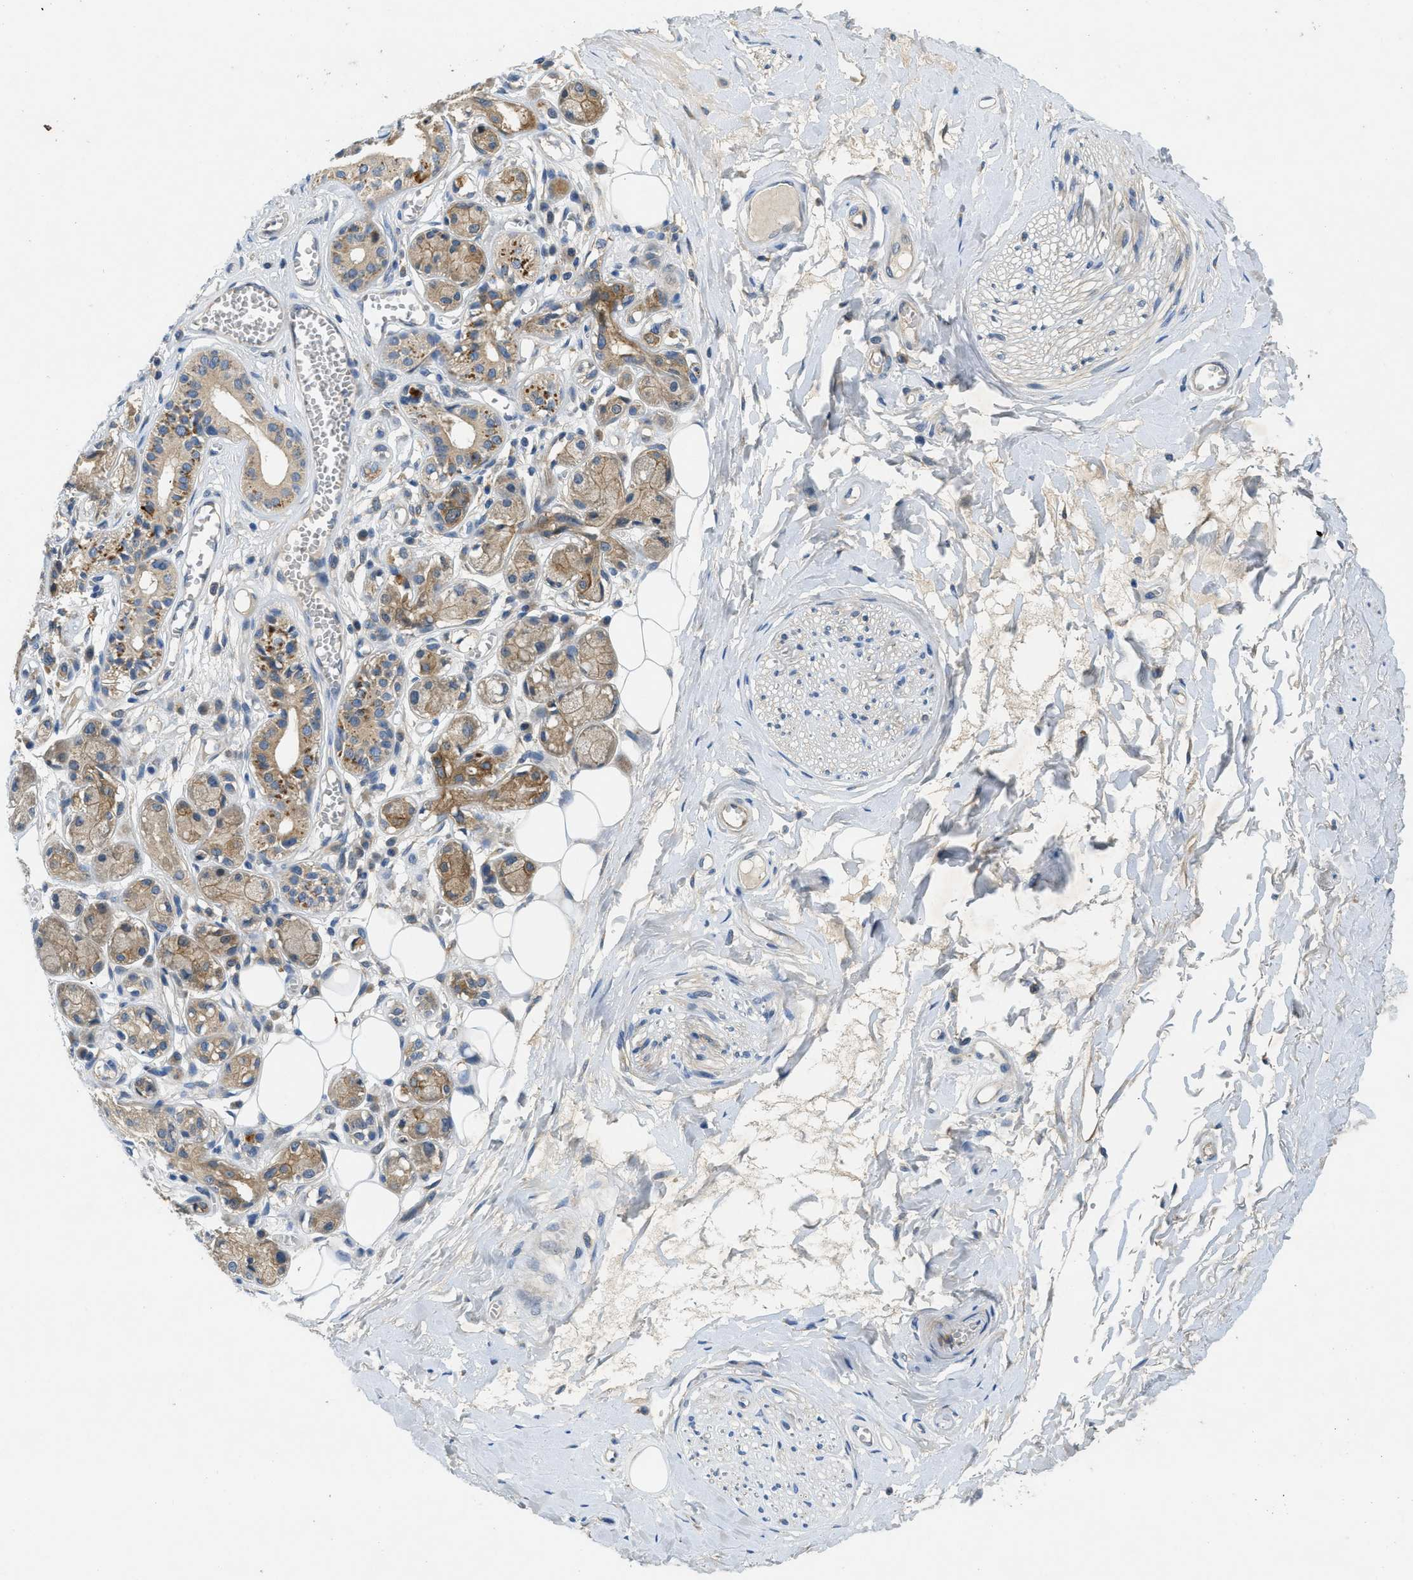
{"staining": {"intensity": "negative", "quantity": "none", "location": "none"}, "tissue": "adipose tissue", "cell_type": "Adipocytes", "image_type": "normal", "snomed": [{"axis": "morphology", "description": "Normal tissue, NOS"}, {"axis": "morphology", "description": "Inflammation, NOS"}, {"axis": "topography", "description": "Salivary gland"}, {"axis": "topography", "description": "Peripheral nerve tissue"}], "caption": "Protein analysis of normal adipose tissue demonstrates no significant expression in adipocytes.", "gene": "RIPK2", "patient": {"sex": "female", "age": 75}}